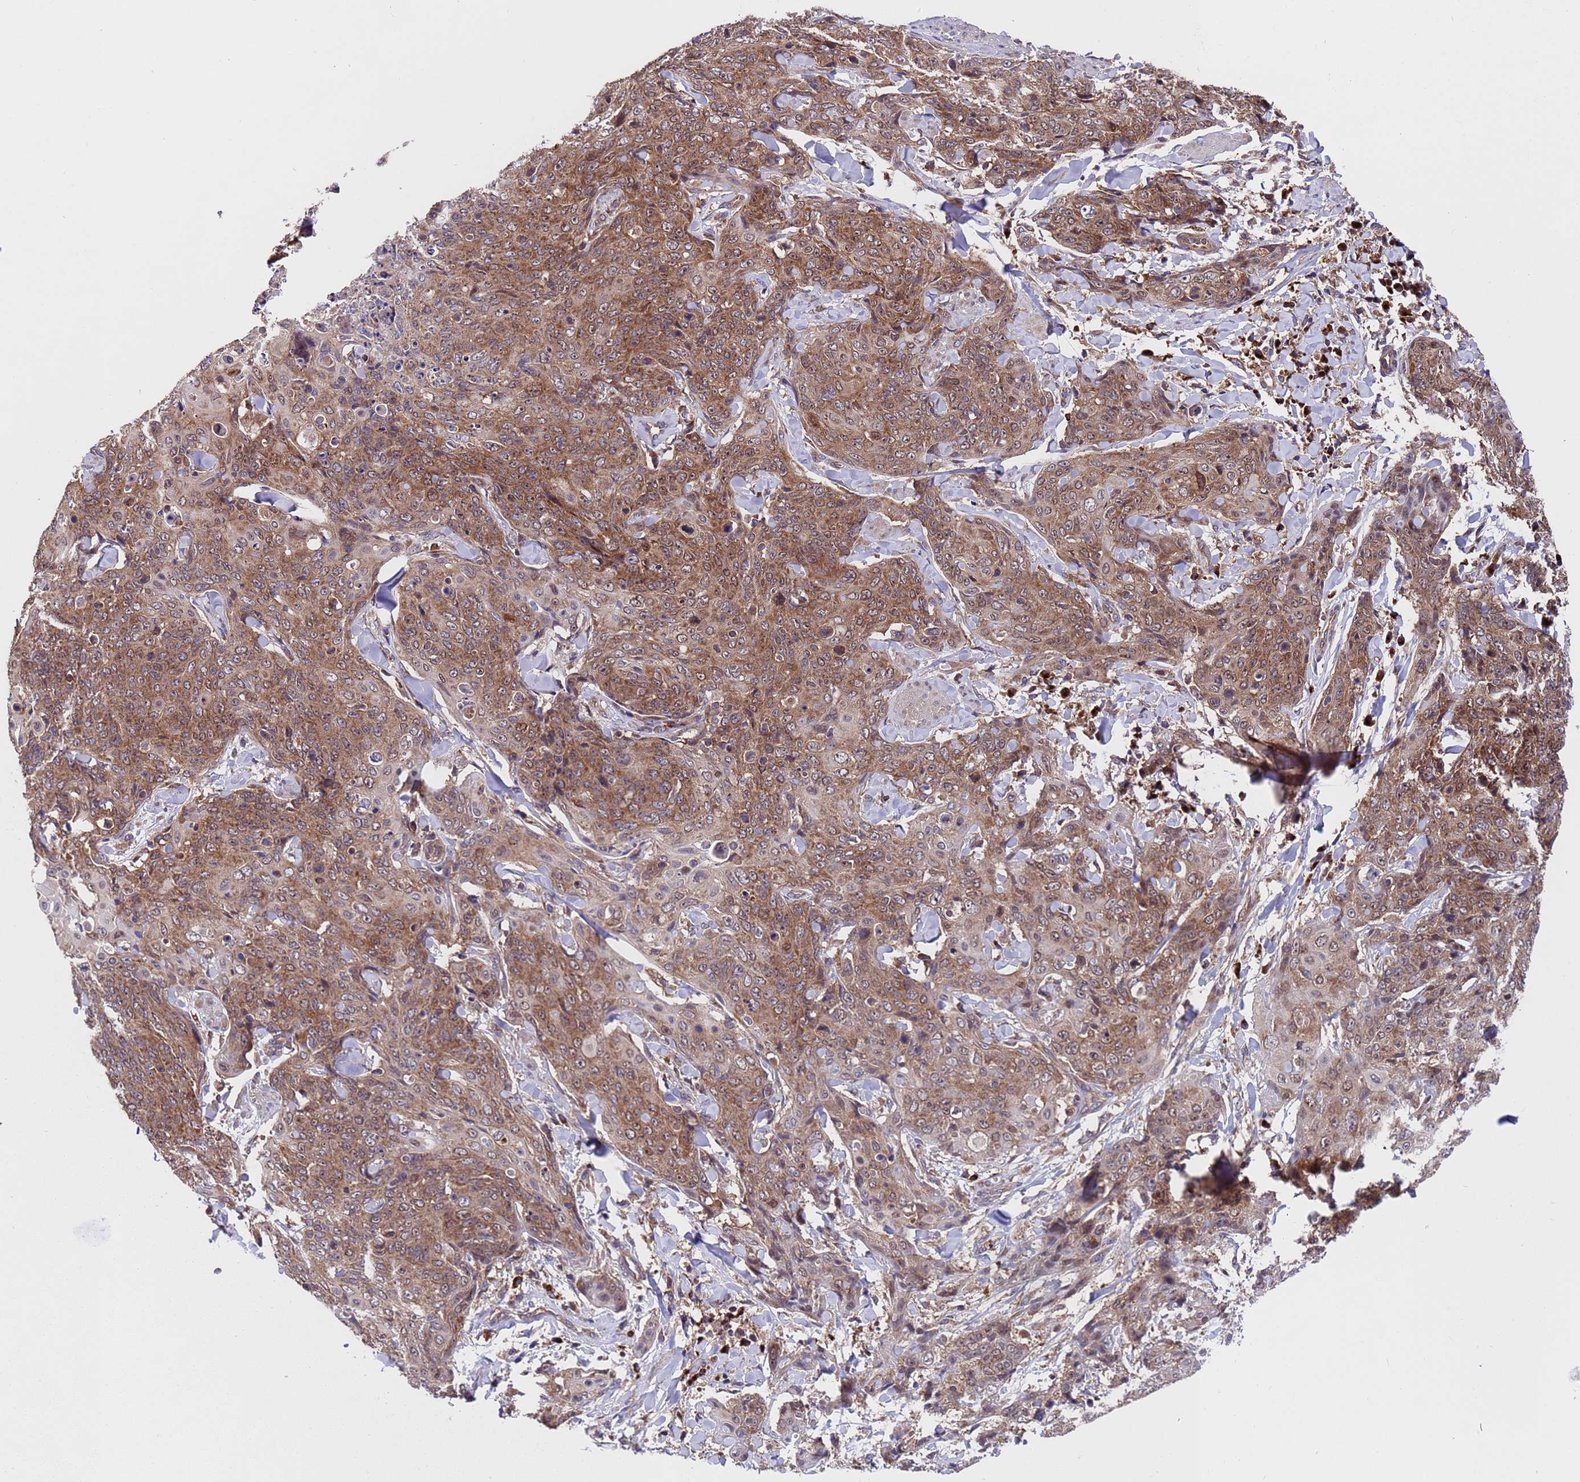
{"staining": {"intensity": "moderate", "quantity": ">75%", "location": "cytoplasmic/membranous"}, "tissue": "skin cancer", "cell_type": "Tumor cells", "image_type": "cancer", "snomed": [{"axis": "morphology", "description": "Squamous cell carcinoma, NOS"}, {"axis": "topography", "description": "Skin"}, {"axis": "topography", "description": "Vulva"}], "caption": "Tumor cells exhibit medium levels of moderate cytoplasmic/membranous staining in about >75% of cells in skin cancer.", "gene": "TSR3", "patient": {"sex": "female", "age": 85}}